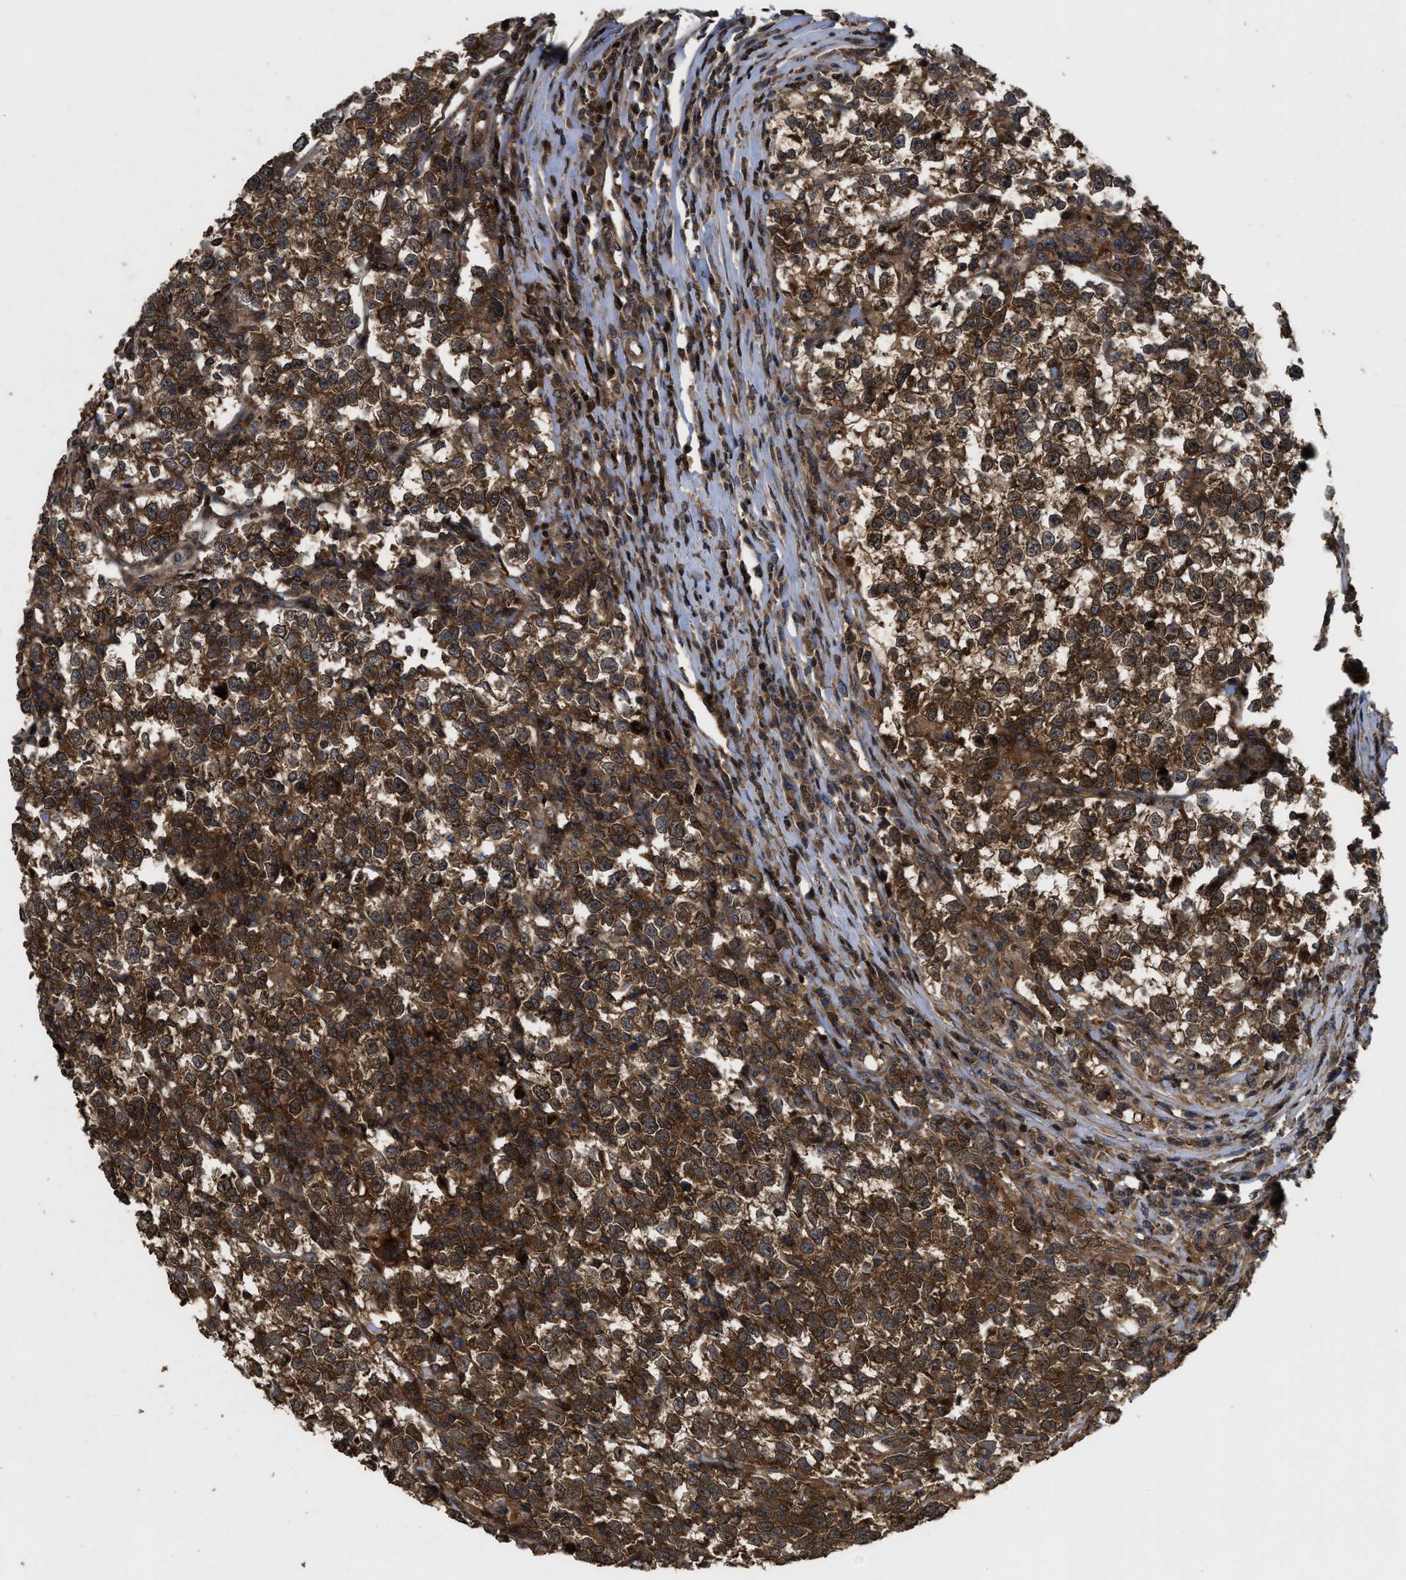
{"staining": {"intensity": "strong", "quantity": ">75%", "location": "cytoplasmic/membranous,nuclear"}, "tissue": "testis cancer", "cell_type": "Tumor cells", "image_type": "cancer", "snomed": [{"axis": "morphology", "description": "Normal tissue, NOS"}, {"axis": "morphology", "description": "Seminoma, NOS"}, {"axis": "topography", "description": "Testis"}], "caption": "A high-resolution image shows immunohistochemistry (IHC) staining of seminoma (testis), which shows strong cytoplasmic/membranous and nuclear positivity in approximately >75% of tumor cells.", "gene": "CBR3", "patient": {"sex": "male", "age": 43}}